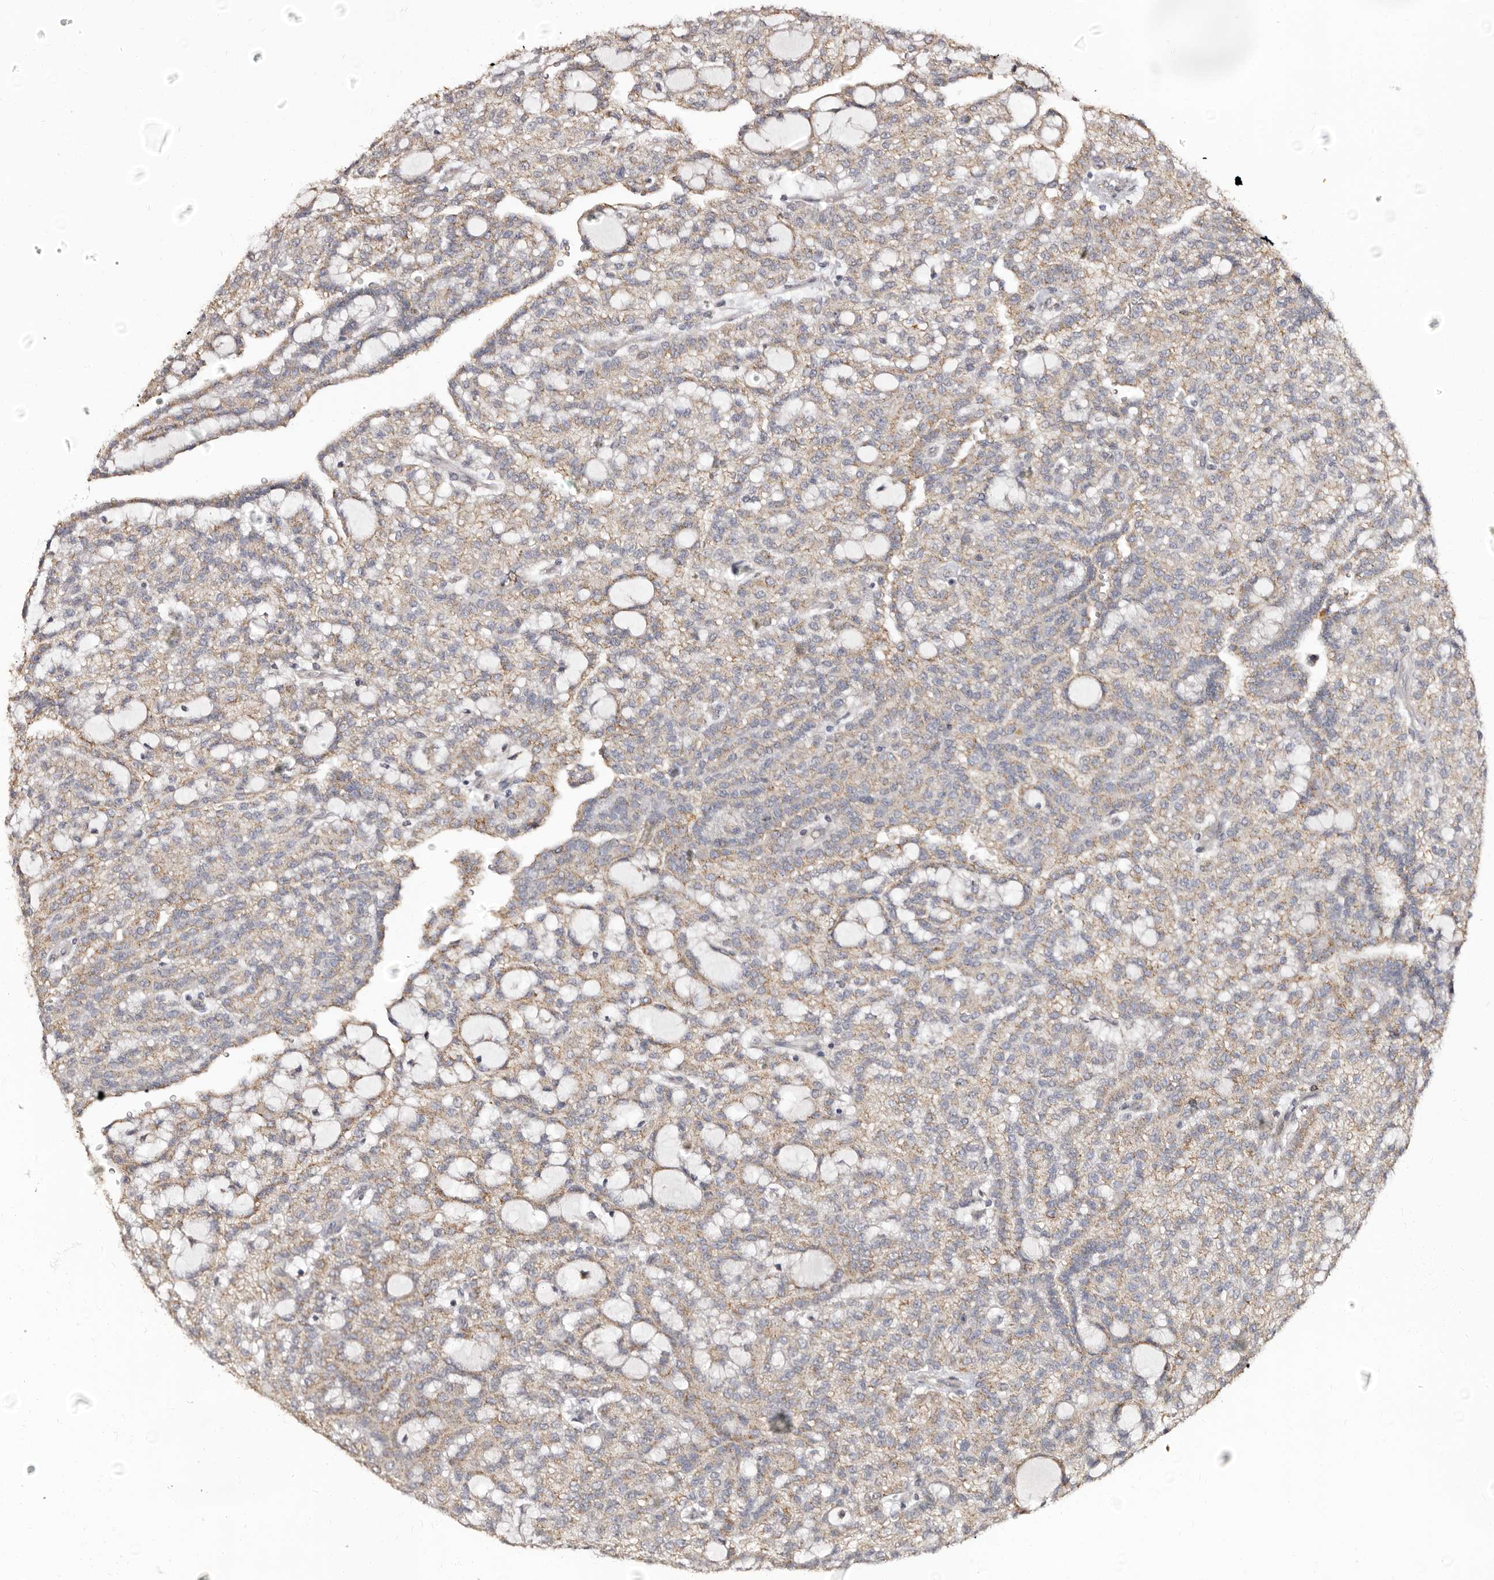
{"staining": {"intensity": "weak", "quantity": ">75%", "location": "cytoplasmic/membranous"}, "tissue": "renal cancer", "cell_type": "Tumor cells", "image_type": "cancer", "snomed": [{"axis": "morphology", "description": "Adenocarcinoma, NOS"}, {"axis": "topography", "description": "Kidney"}], "caption": "IHC micrograph of neoplastic tissue: human adenocarcinoma (renal) stained using IHC shows low levels of weak protein expression localized specifically in the cytoplasmic/membranous of tumor cells, appearing as a cytoplasmic/membranous brown color.", "gene": "PTAFR", "patient": {"sex": "male", "age": 63}}